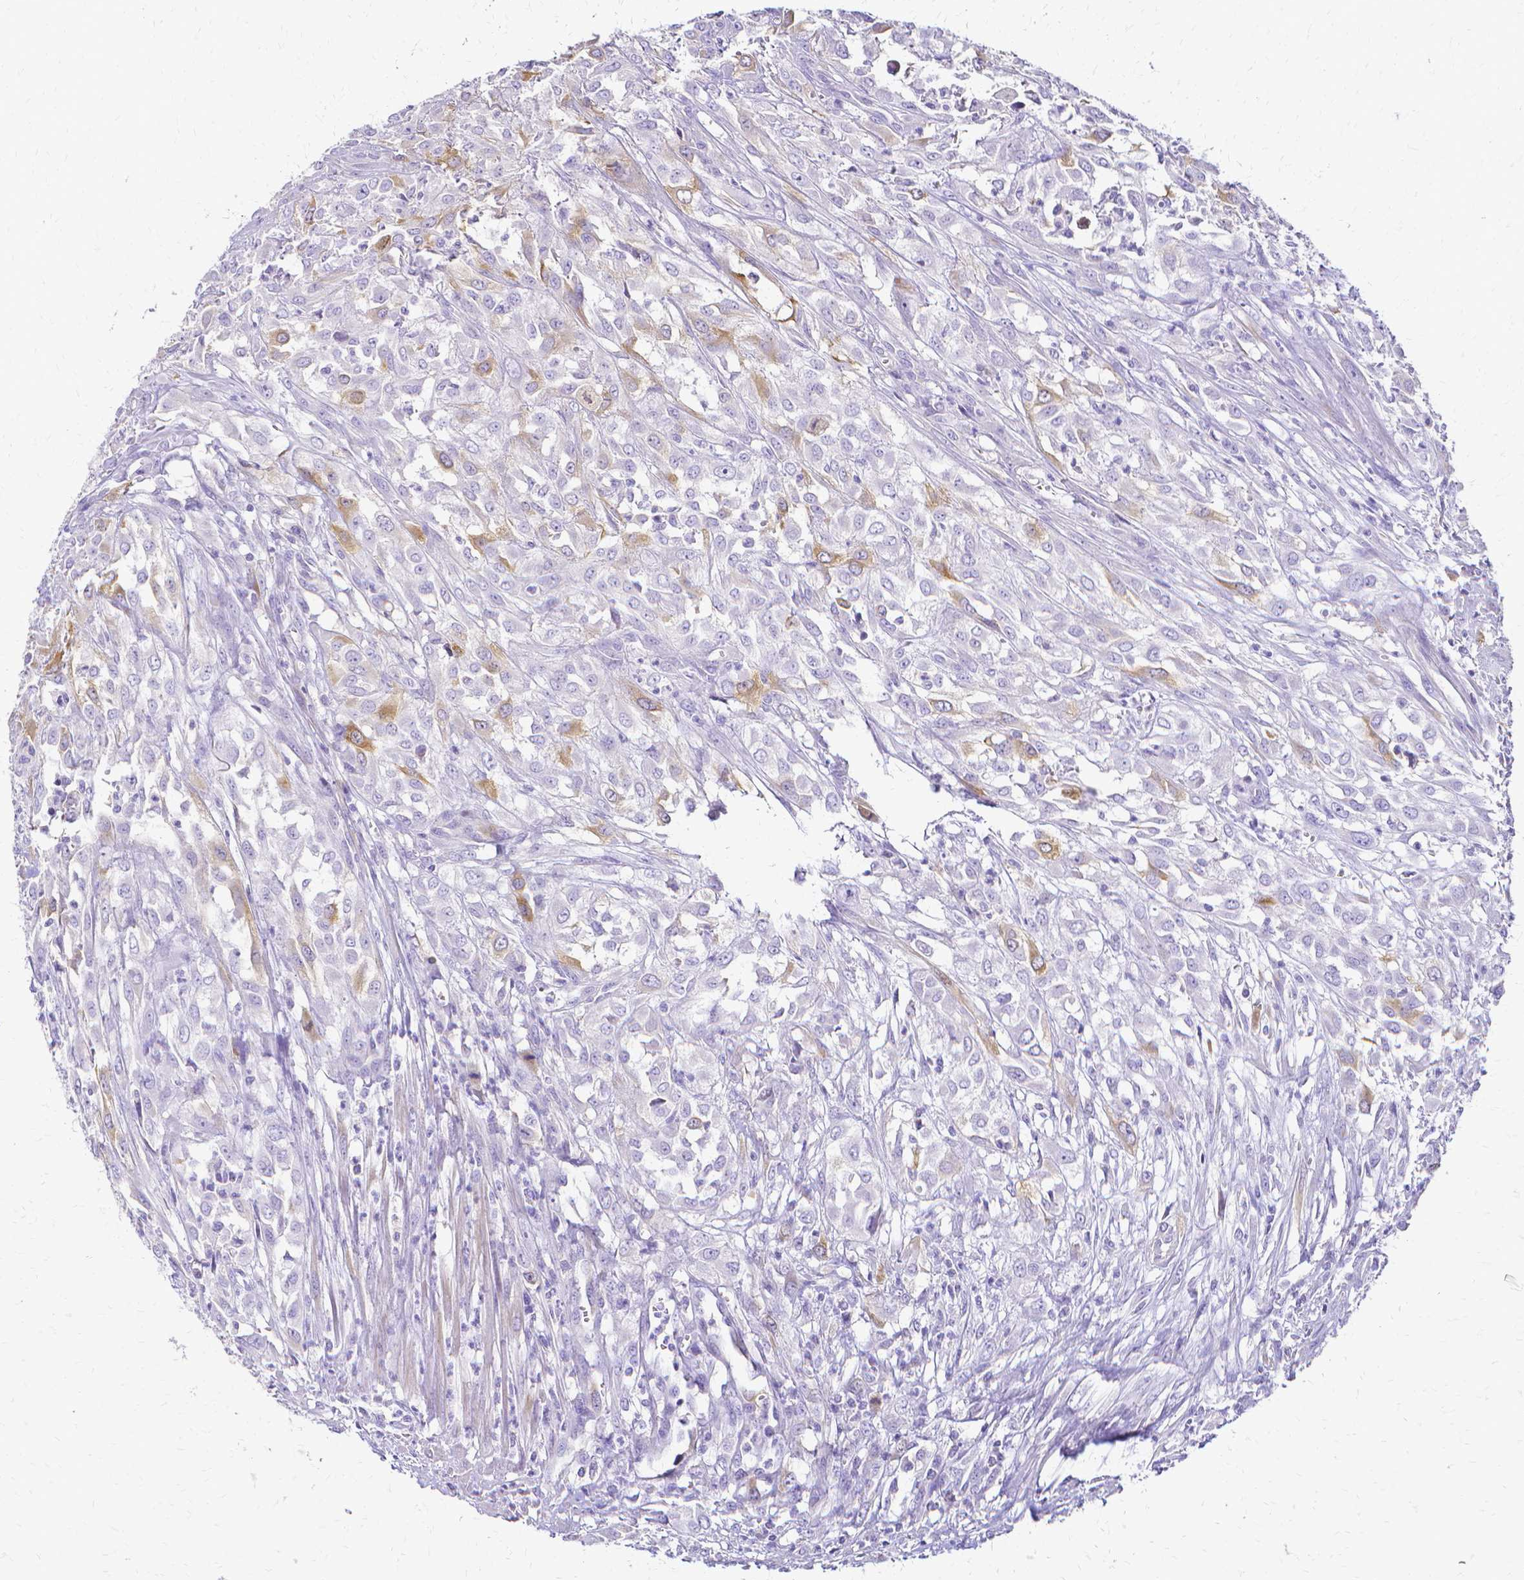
{"staining": {"intensity": "moderate", "quantity": "<25%", "location": "cytoplasmic/membranous"}, "tissue": "urothelial cancer", "cell_type": "Tumor cells", "image_type": "cancer", "snomed": [{"axis": "morphology", "description": "Urothelial carcinoma, High grade"}, {"axis": "topography", "description": "Urinary bladder"}], "caption": "About <25% of tumor cells in human urothelial cancer demonstrate moderate cytoplasmic/membranous protein positivity as visualized by brown immunohistochemical staining.", "gene": "CCNB1", "patient": {"sex": "male", "age": 67}}